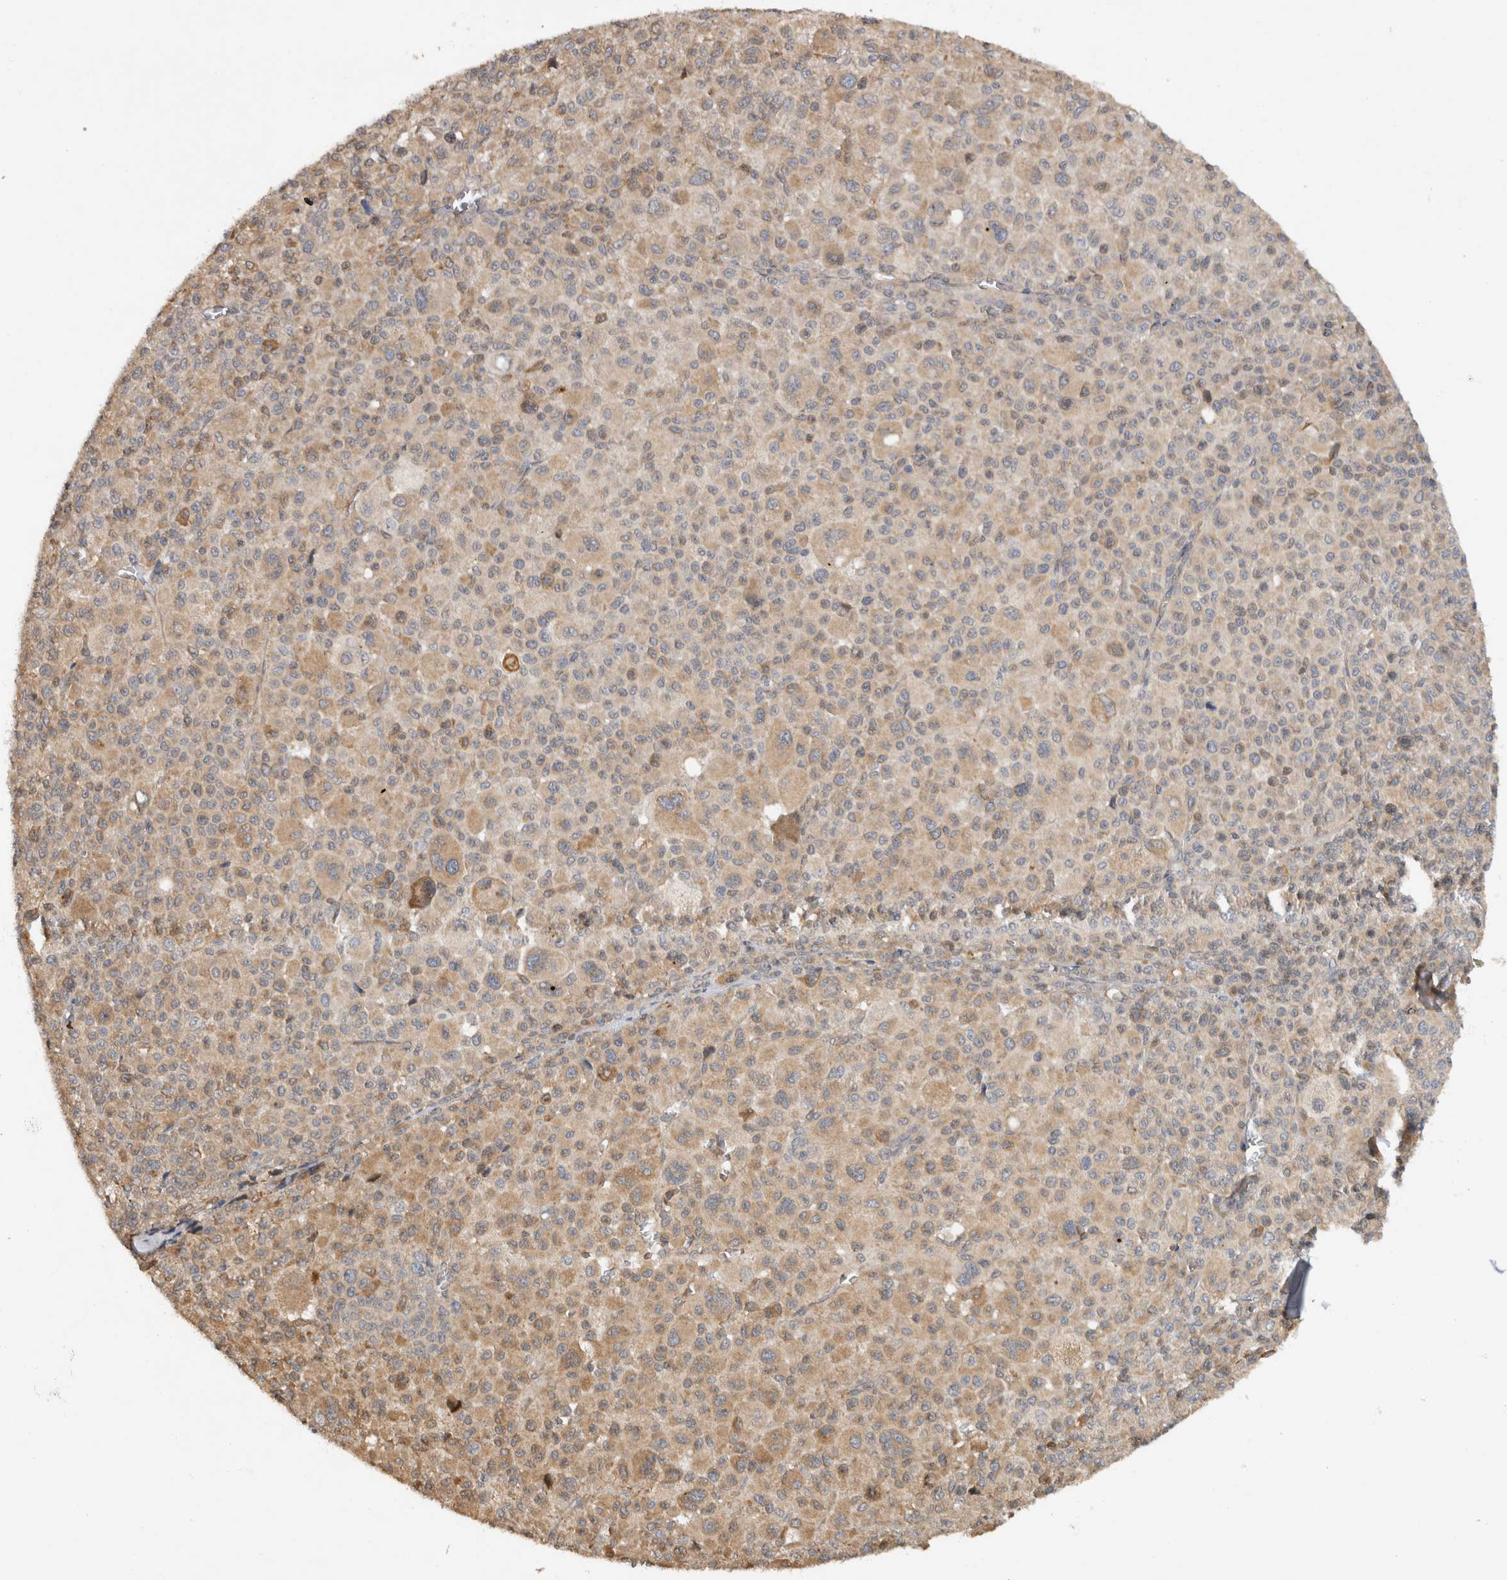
{"staining": {"intensity": "weak", "quantity": "25%-75%", "location": "cytoplasmic/membranous"}, "tissue": "melanoma", "cell_type": "Tumor cells", "image_type": "cancer", "snomed": [{"axis": "morphology", "description": "Malignant melanoma, Metastatic site"}, {"axis": "topography", "description": "Skin"}], "caption": "Approximately 25%-75% of tumor cells in malignant melanoma (metastatic site) exhibit weak cytoplasmic/membranous protein positivity as visualized by brown immunohistochemical staining.", "gene": "PARP6", "patient": {"sex": "female", "age": 74}}